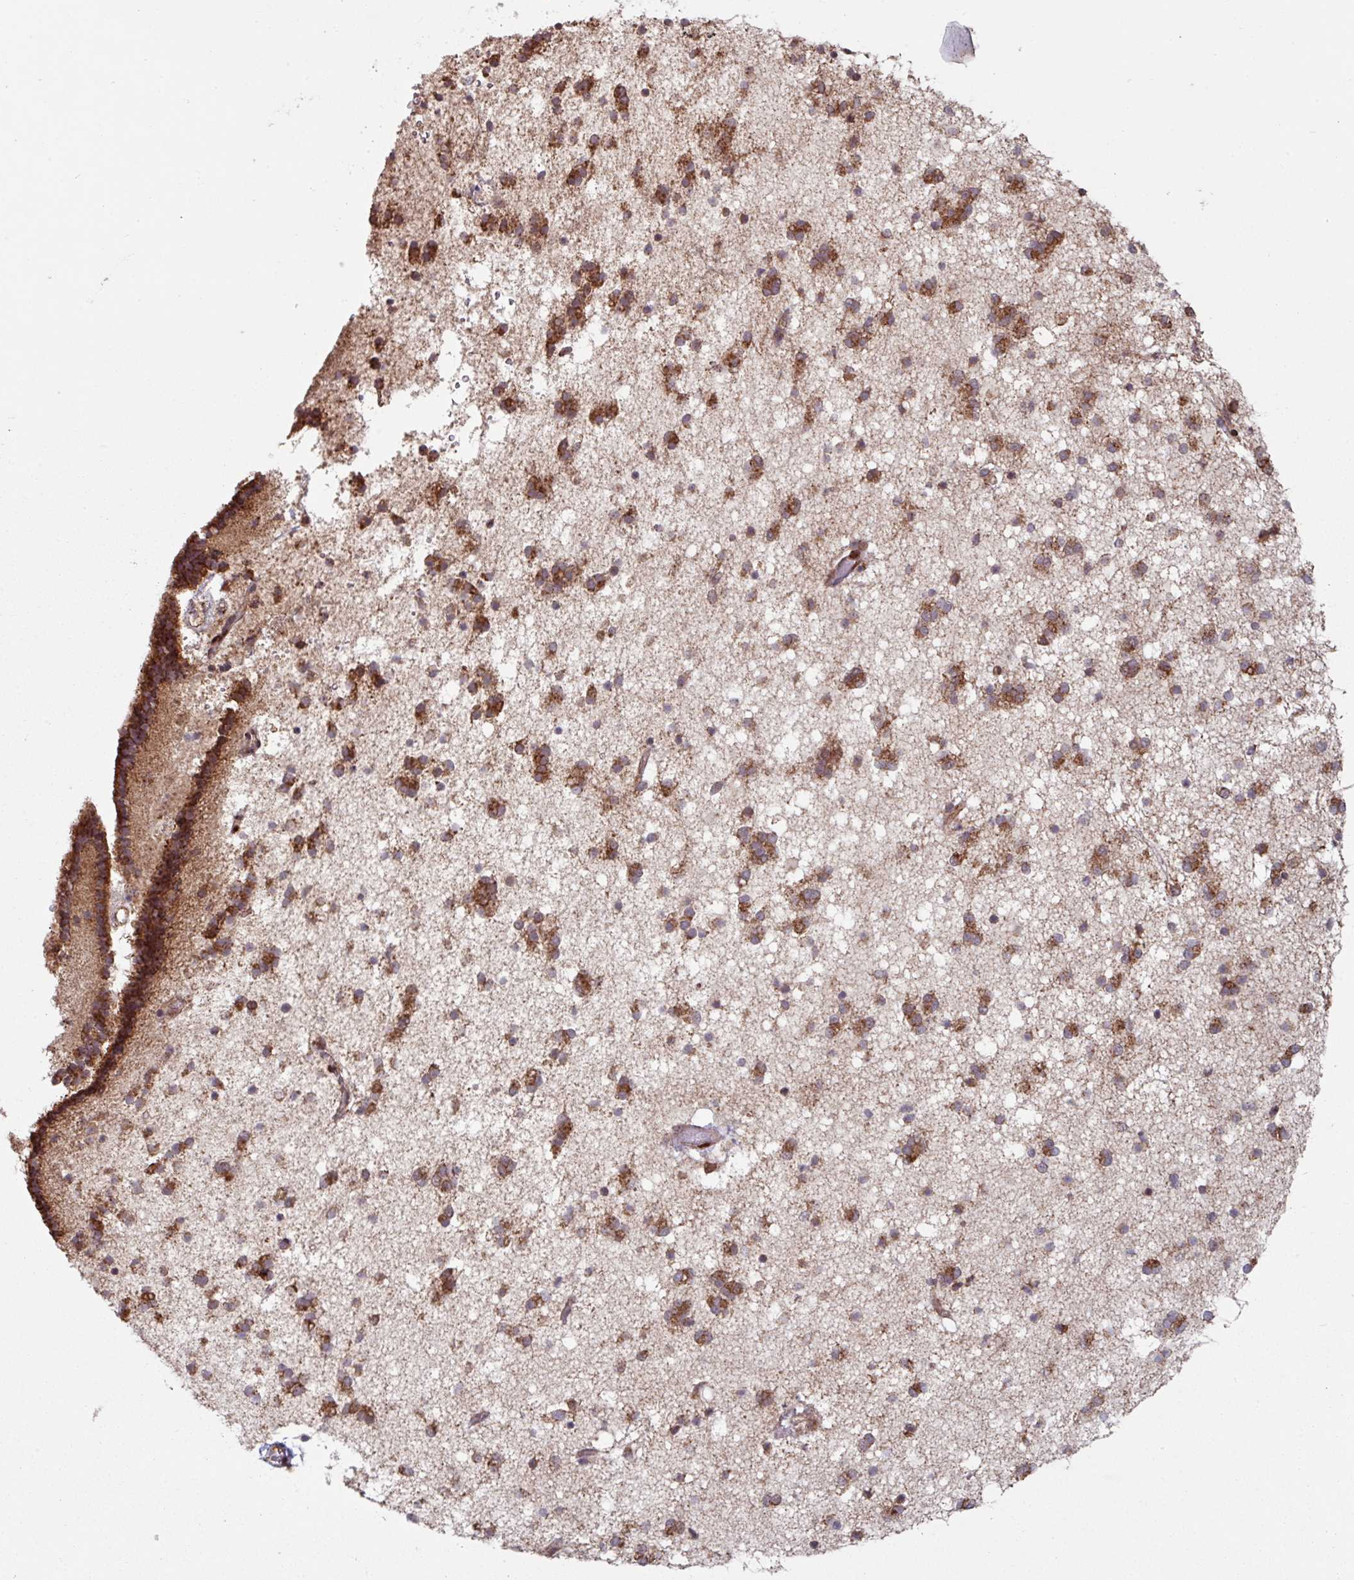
{"staining": {"intensity": "strong", "quantity": "25%-75%", "location": "cytoplasmic/membranous"}, "tissue": "caudate", "cell_type": "Glial cells", "image_type": "normal", "snomed": [{"axis": "morphology", "description": "Normal tissue, NOS"}, {"axis": "topography", "description": "Lateral ventricle wall"}], "caption": "Immunohistochemistry (IHC) (DAB (3,3'-diaminobenzidine)) staining of unremarkable caudate displays strong cytoplasmic/membranous protein staining in approximately 25%-75% of glial cells.", "gene": "COX7C", "patient": {"sex": "male", "age": 37}}